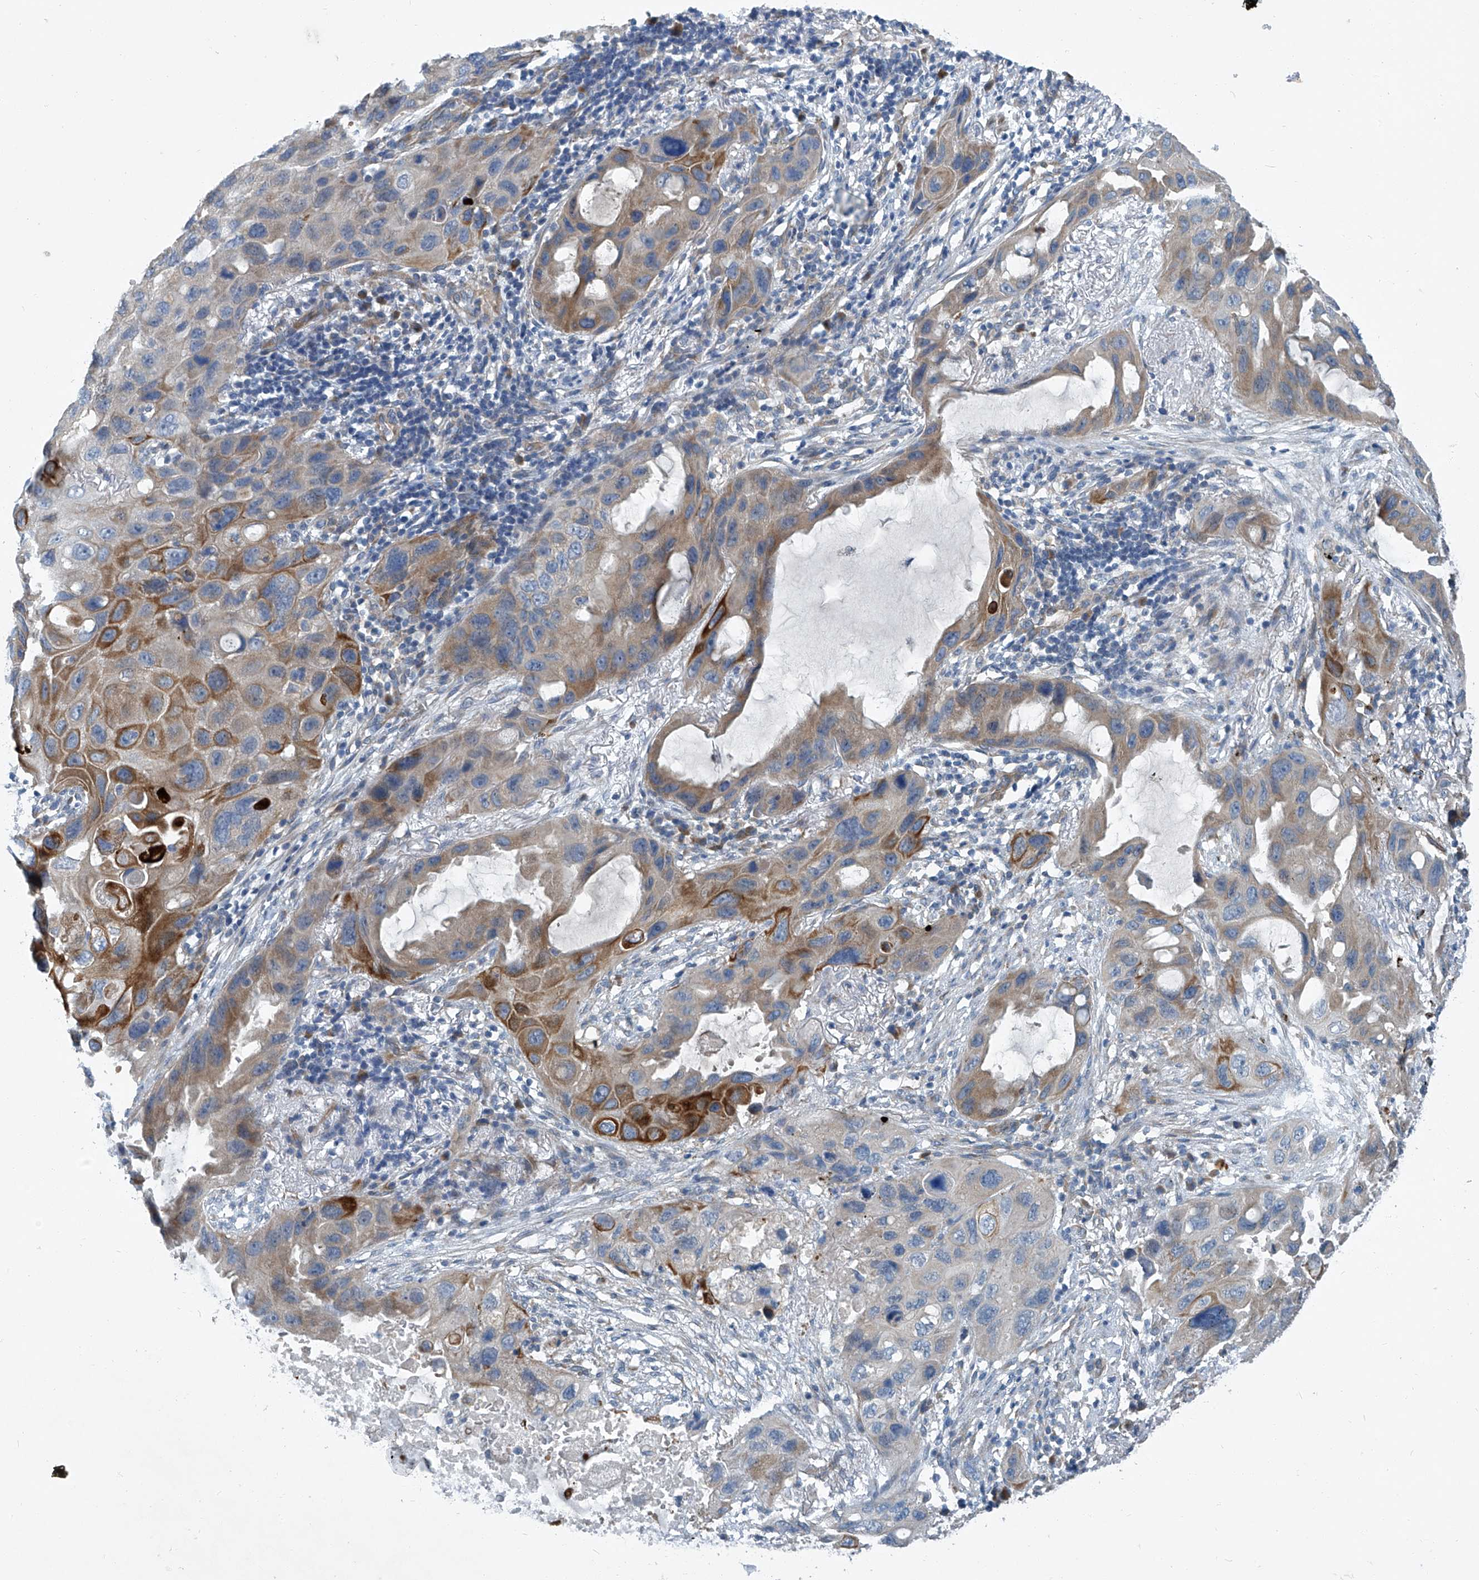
{"staining": {"intensity": "strong", "quantity": "<25%", "location": "cytoplasmic/membranous"}, "tissue": "lung cancer", "cell_type": "Tumor cells", "image_type": "cancer", "snomed": [{"axis": "morphology", "description": "Squamous cell carcinoma, NOS"}, {"axis": "topography", "description": "Lung"}], "caption": "Immunohistochemical staining of human lung cancer (squamous cell carcinoma) reveals medium levels of strong cytoplasmic/membranous expression in about <25% of tumor cells. (DAB = brown stain, brightfield microscopy at high magnification).", "gene": "SLC26A11", "patient": {"sex": "female", "age": 73}}